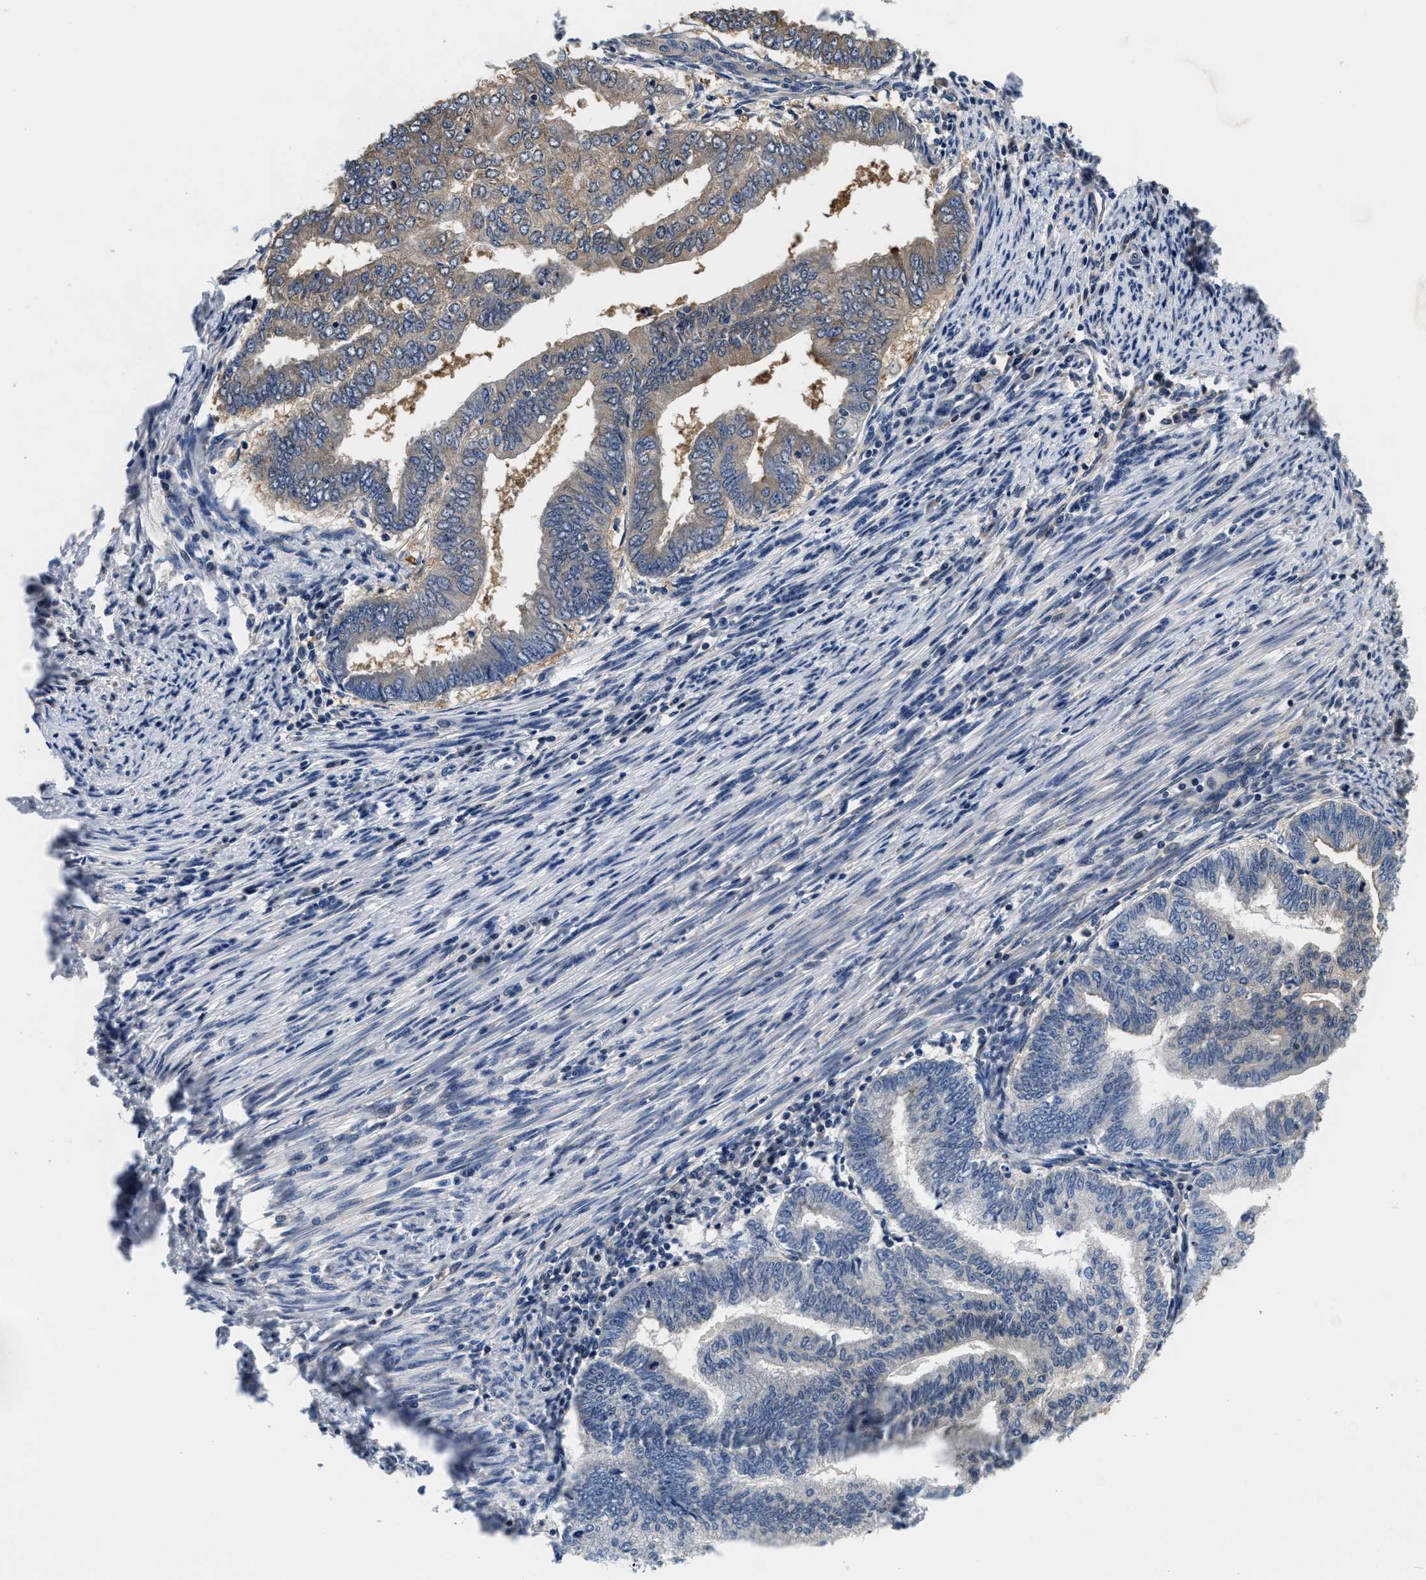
{"staining": {"intensity": "weak", "quantity": "25%-75%", "location": "cytoplasmic/membranous"}, "tissue": "endometrial cancer", "cell_type": "Tumor cells", "image_type": "cancer", "snomed": [{"axis": "morphology", "description": "Polyp, NOS"}, {"axis": "morphology", "description": "Adenocarcinoma, NOS"}, {"axis": "morphology", "description": "Adenoma, NOS"}, {"axis": "topography", "description": "Endometrium"}], "caption": "A photomicrograph showing weak cytoplasmic/membranous staining in about 25%-75% of tumor cells in adenoma (endometrial), as visualized by brown immunohistochemical staining.", "gene": "PHPT1", "patient": {"sex": "female", "age": 79}}